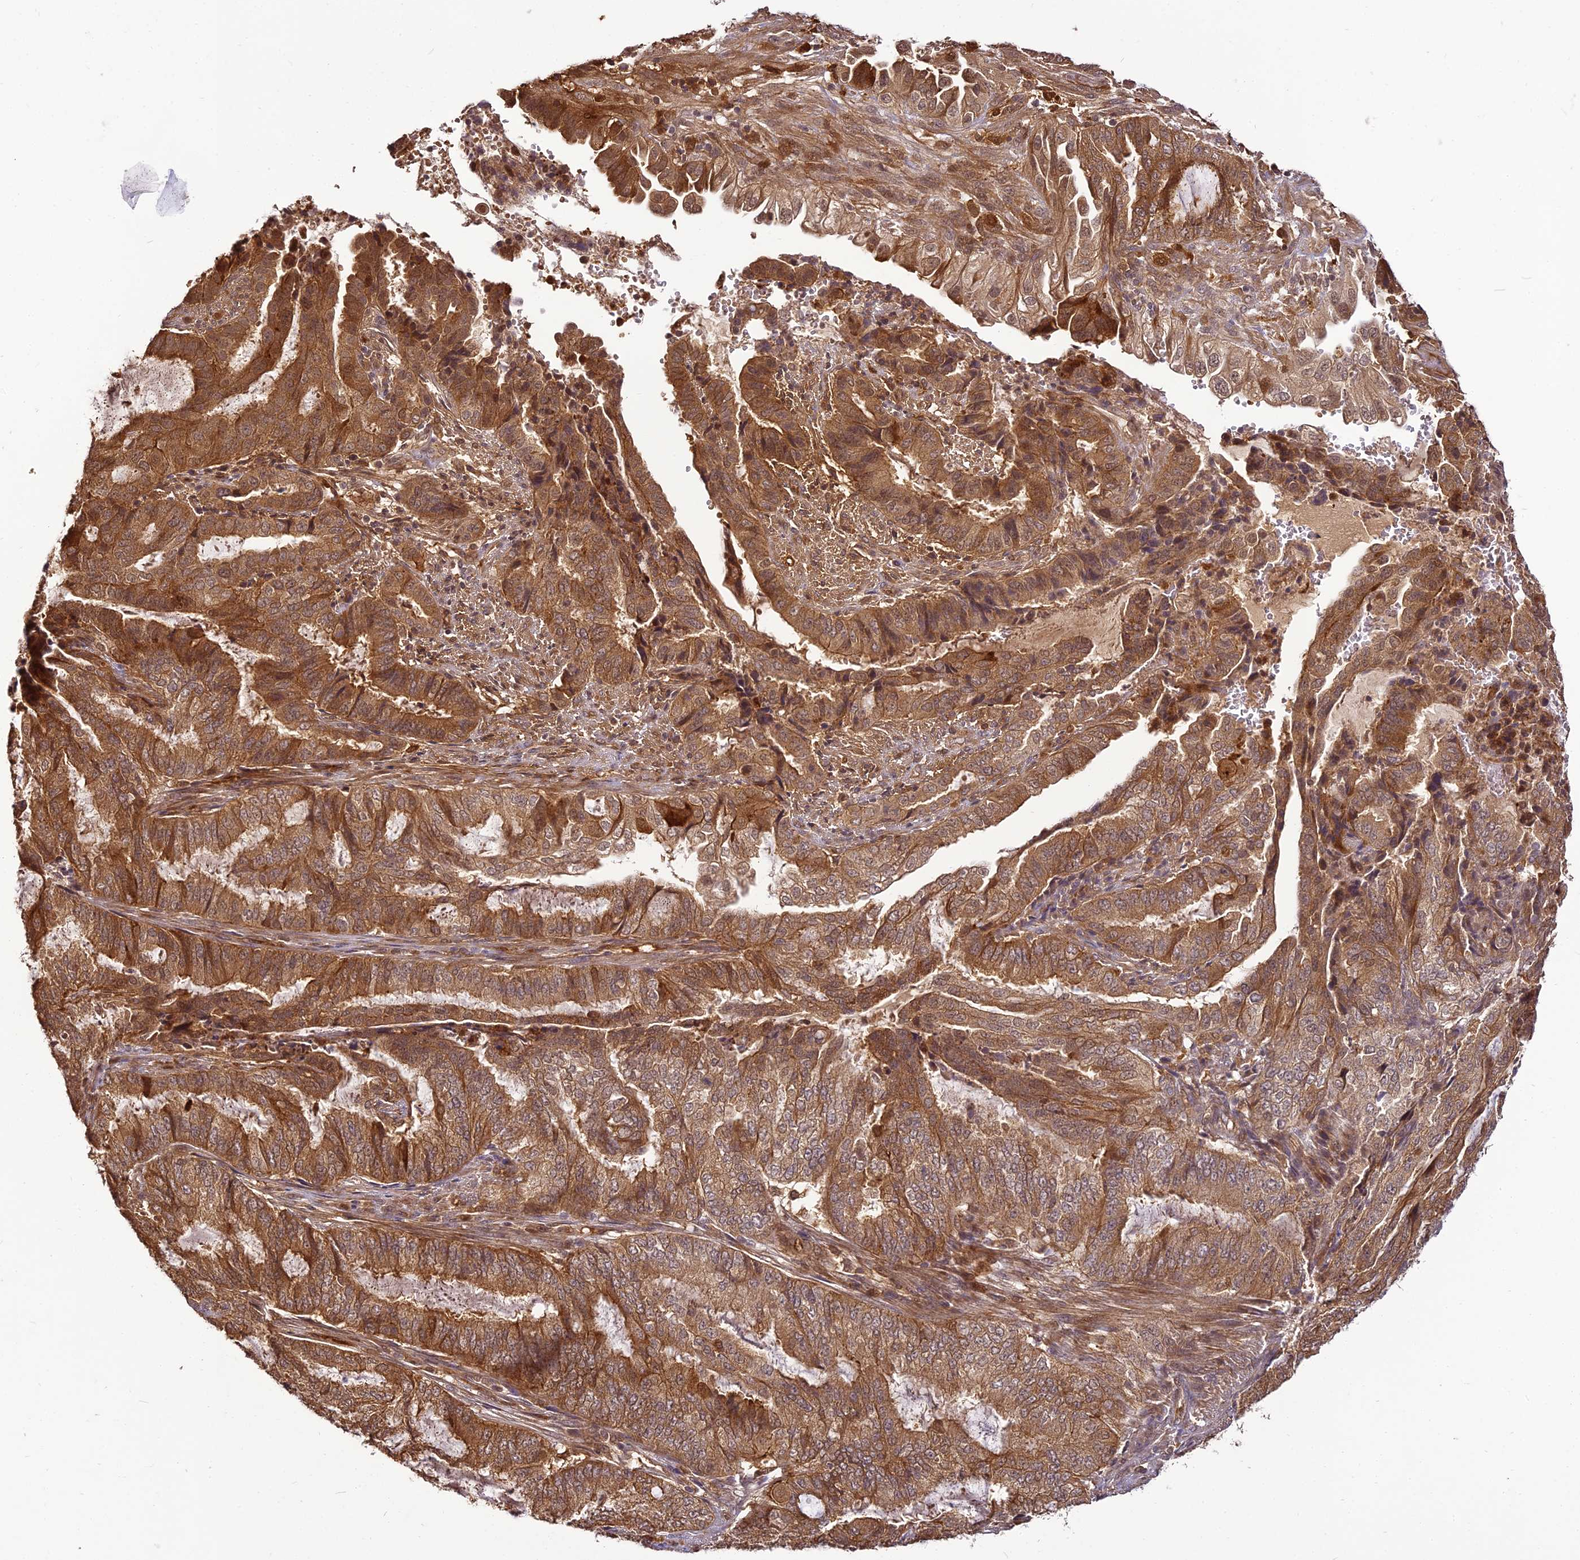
{"staining": {"intensity": "strong", "quantity": ">75%", "location": "cytoplasmic/membranous"}, "tissue": "endometrial cancer", "cell_type": "Tumor cells", "image_type": "cancer", "snomed": [{"axis": "morphology", "description": "Adenocarcinoma, NOS"}, {"axis": "topography", "description": "Endometrium"}], "caption": "Endometrial cancer was stained to show a protein in brown. There is high levels of strong cytoplasmic/membranous expression in approximately >75% of tumor cells.", "gene": "BCDIN3D", "patient": {"sex": "female", "age": 51}}